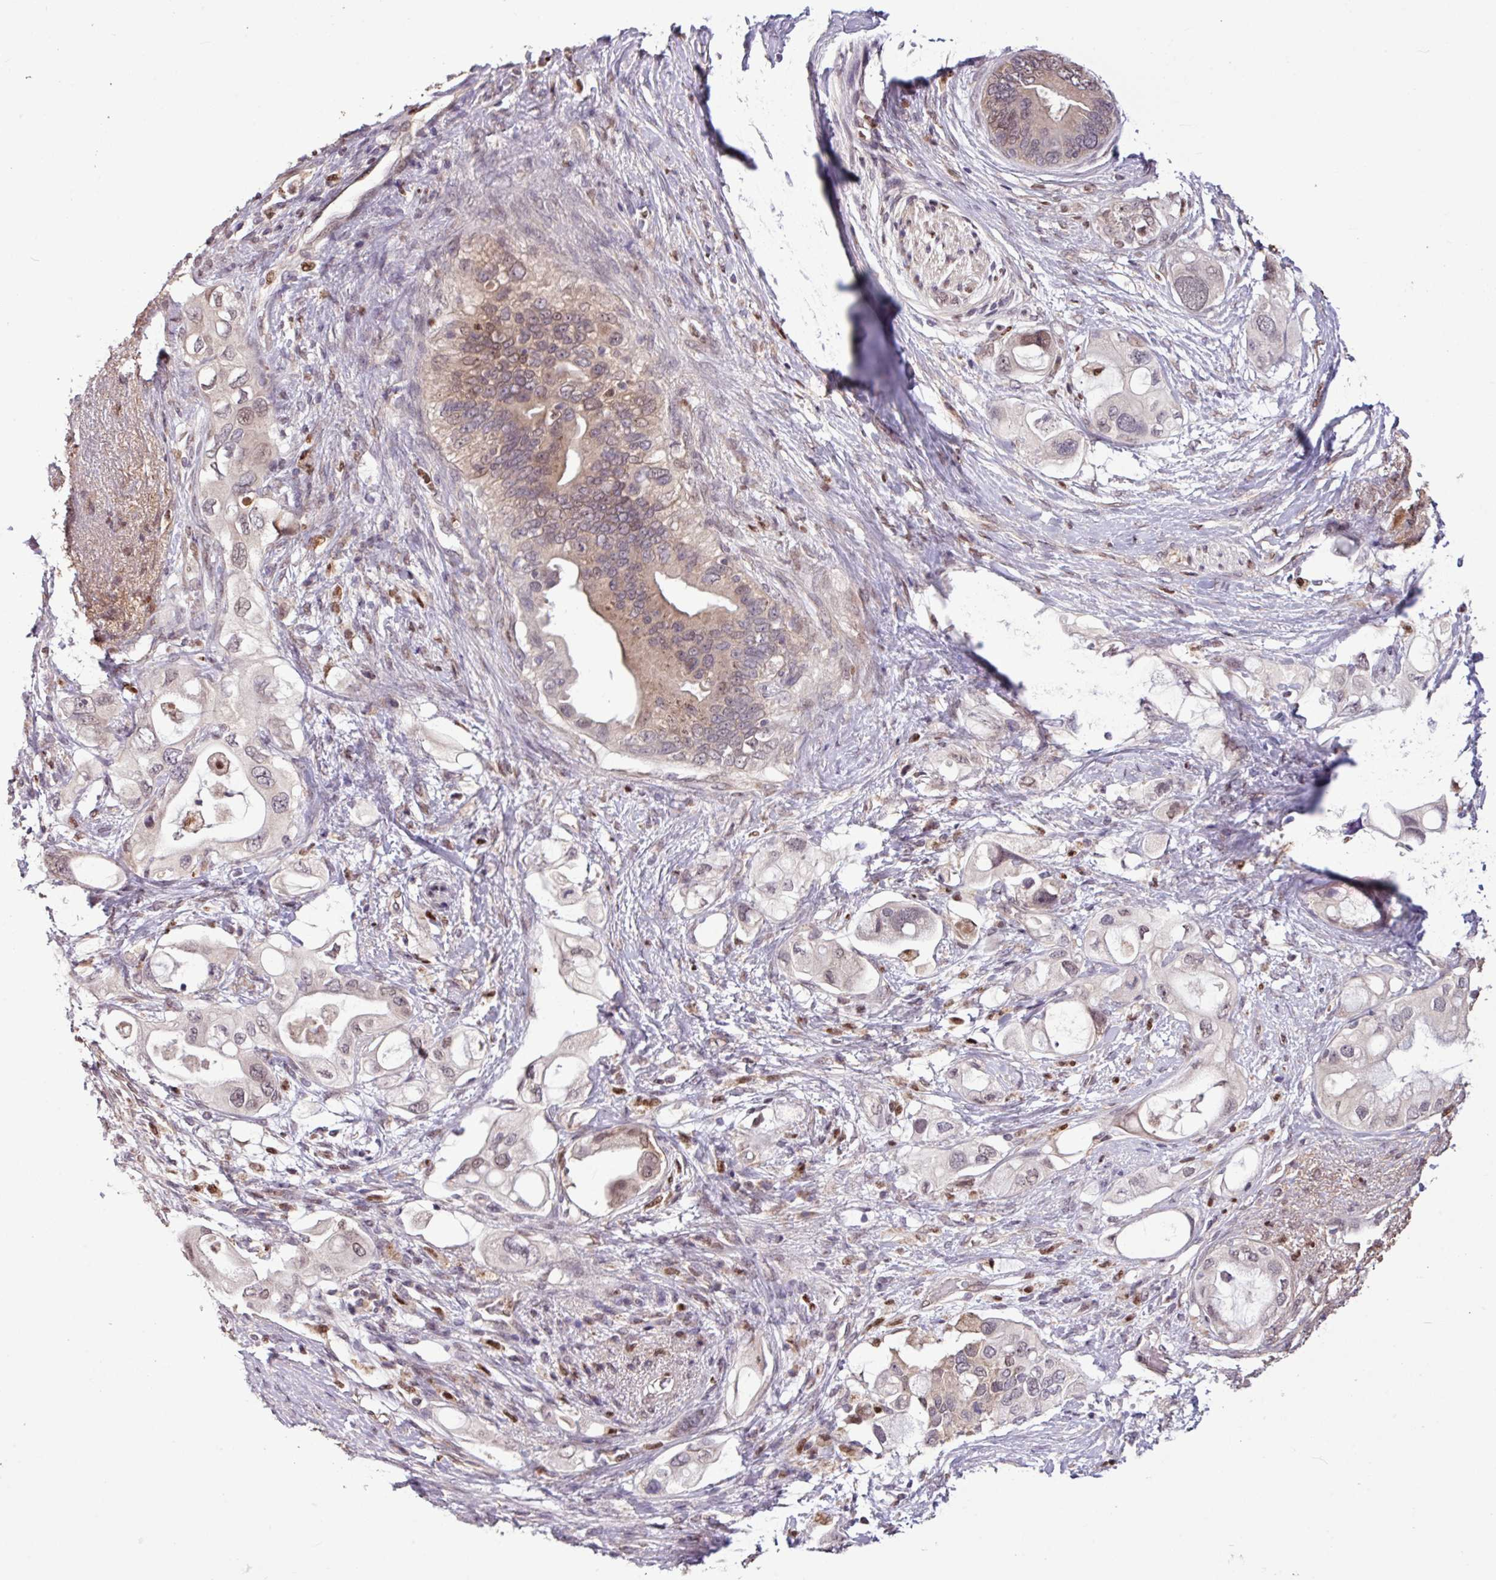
{"staining": {"intensity": "moderate", "quantity": "25%-75%", "location": "nuclear"}, "tissue": "pancreatic cancer", "cell_type": "Tumor cells", "image_type": "cancer", "snomed": [{"axis": "morphology", "description": "Adenocarcinoma, NOS"}, {"axis": "topography", "description": "Pancreas"}], "caption": "DAB immunohistochemical staining of human pancreatic adenocarcinoma exhibits moderate nuclear protein expression in about 25%-75% of tumor cells.", "gene": "SKIC2", "patient": {"sex": "female", "age": 56}}